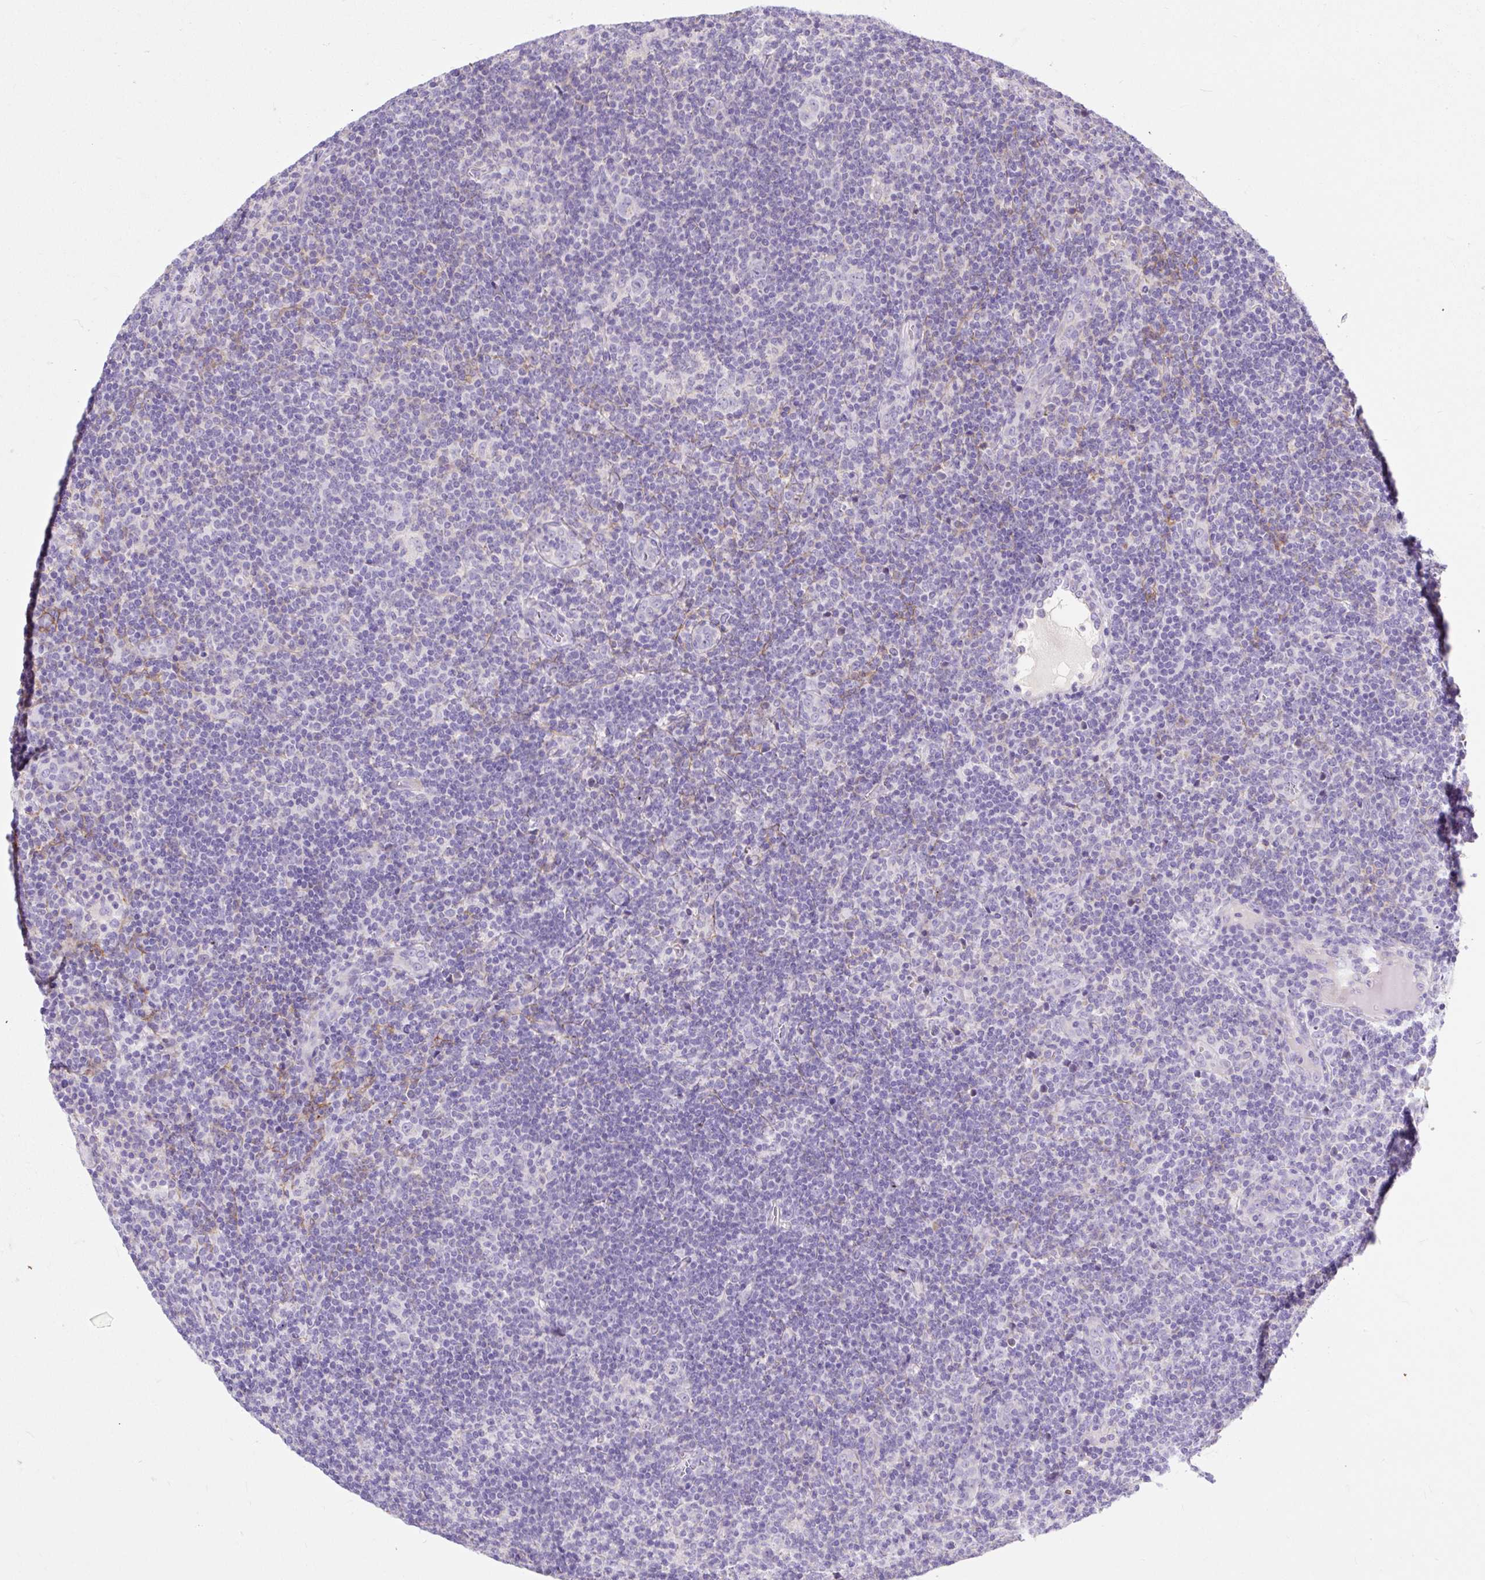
{"staining": {"intensity": "negative", "quantity": "none", "location": "none"}, "tissue": "lymphoma", "cell_type": "Tumor cells", "image_type": "cancer", "snomed": [{"axis": "morphology", "description": "Hodgkin's disease, NOS"}, {"axis": "topography", "description": "Lymph node"}], "caption": "Human lymphoma stained for a protein using immunohistochemistry (IHC) exhibits no staining in tumor cells.", "gene": "SUSD5", "patient": {"sex": "female", "age": 57}}